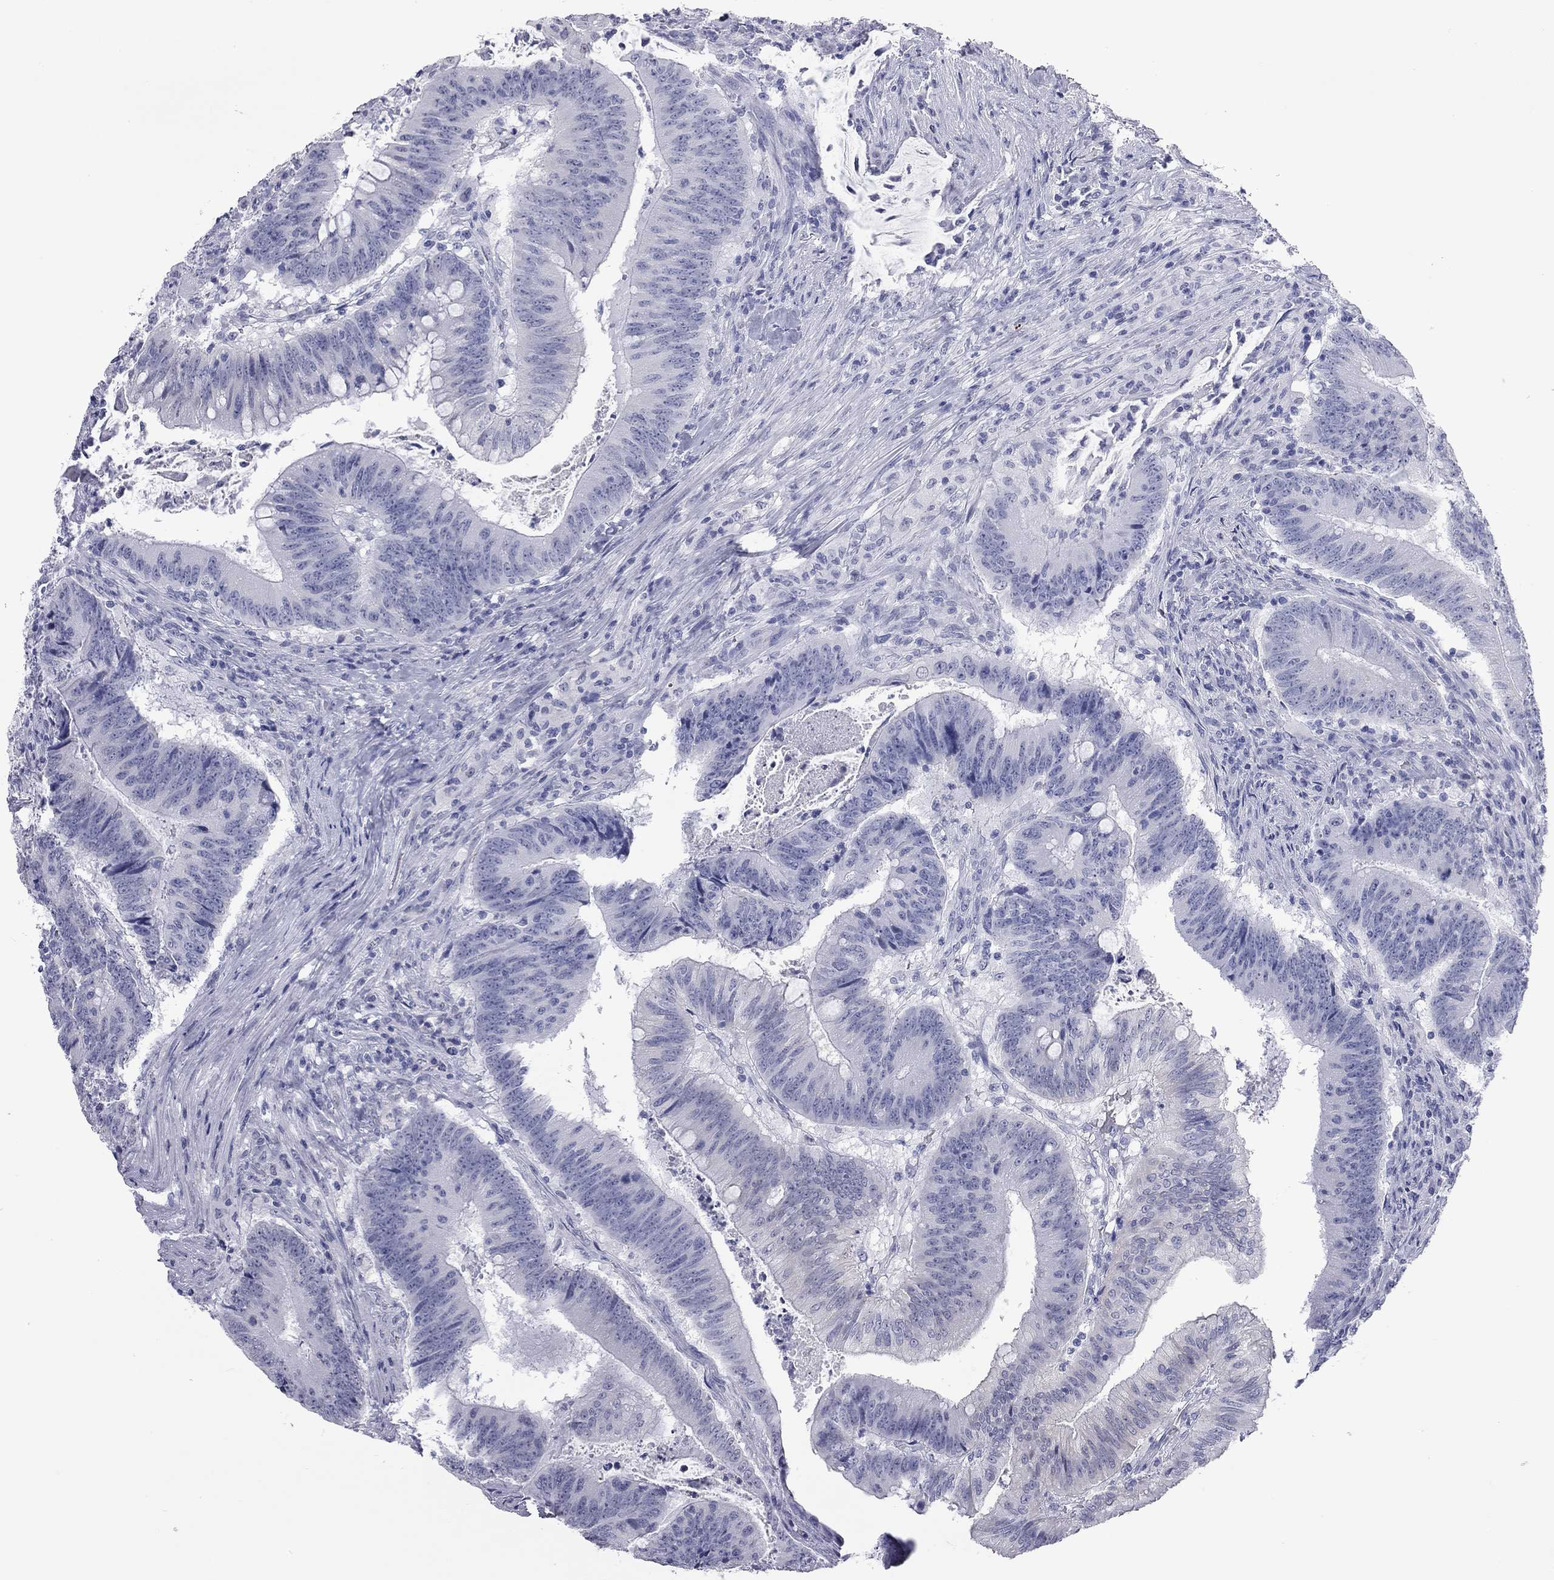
{"staining": {"intensity": "negative", "quantity": "none", "location": "none"}, "tissue": "colorectal cancer", "cell_type": "Tumor cells", "image_type": "cancer", "snomed": [{"axis": "morphology", "description": "Adenocarcinoma, NOS"}, {"axis": "topography", "description": "Colon"}], "caption": "DAB (3,3'-diaminobenzidine) immunohistochemical staining of adenocarcinoma (colorectal) shows no significant staining in tumor cells. (Immunohistochemistry, brightfield microscopy, high magnification).", "gene": "AK8", "patient": {"sex": "female", "age": 87}}